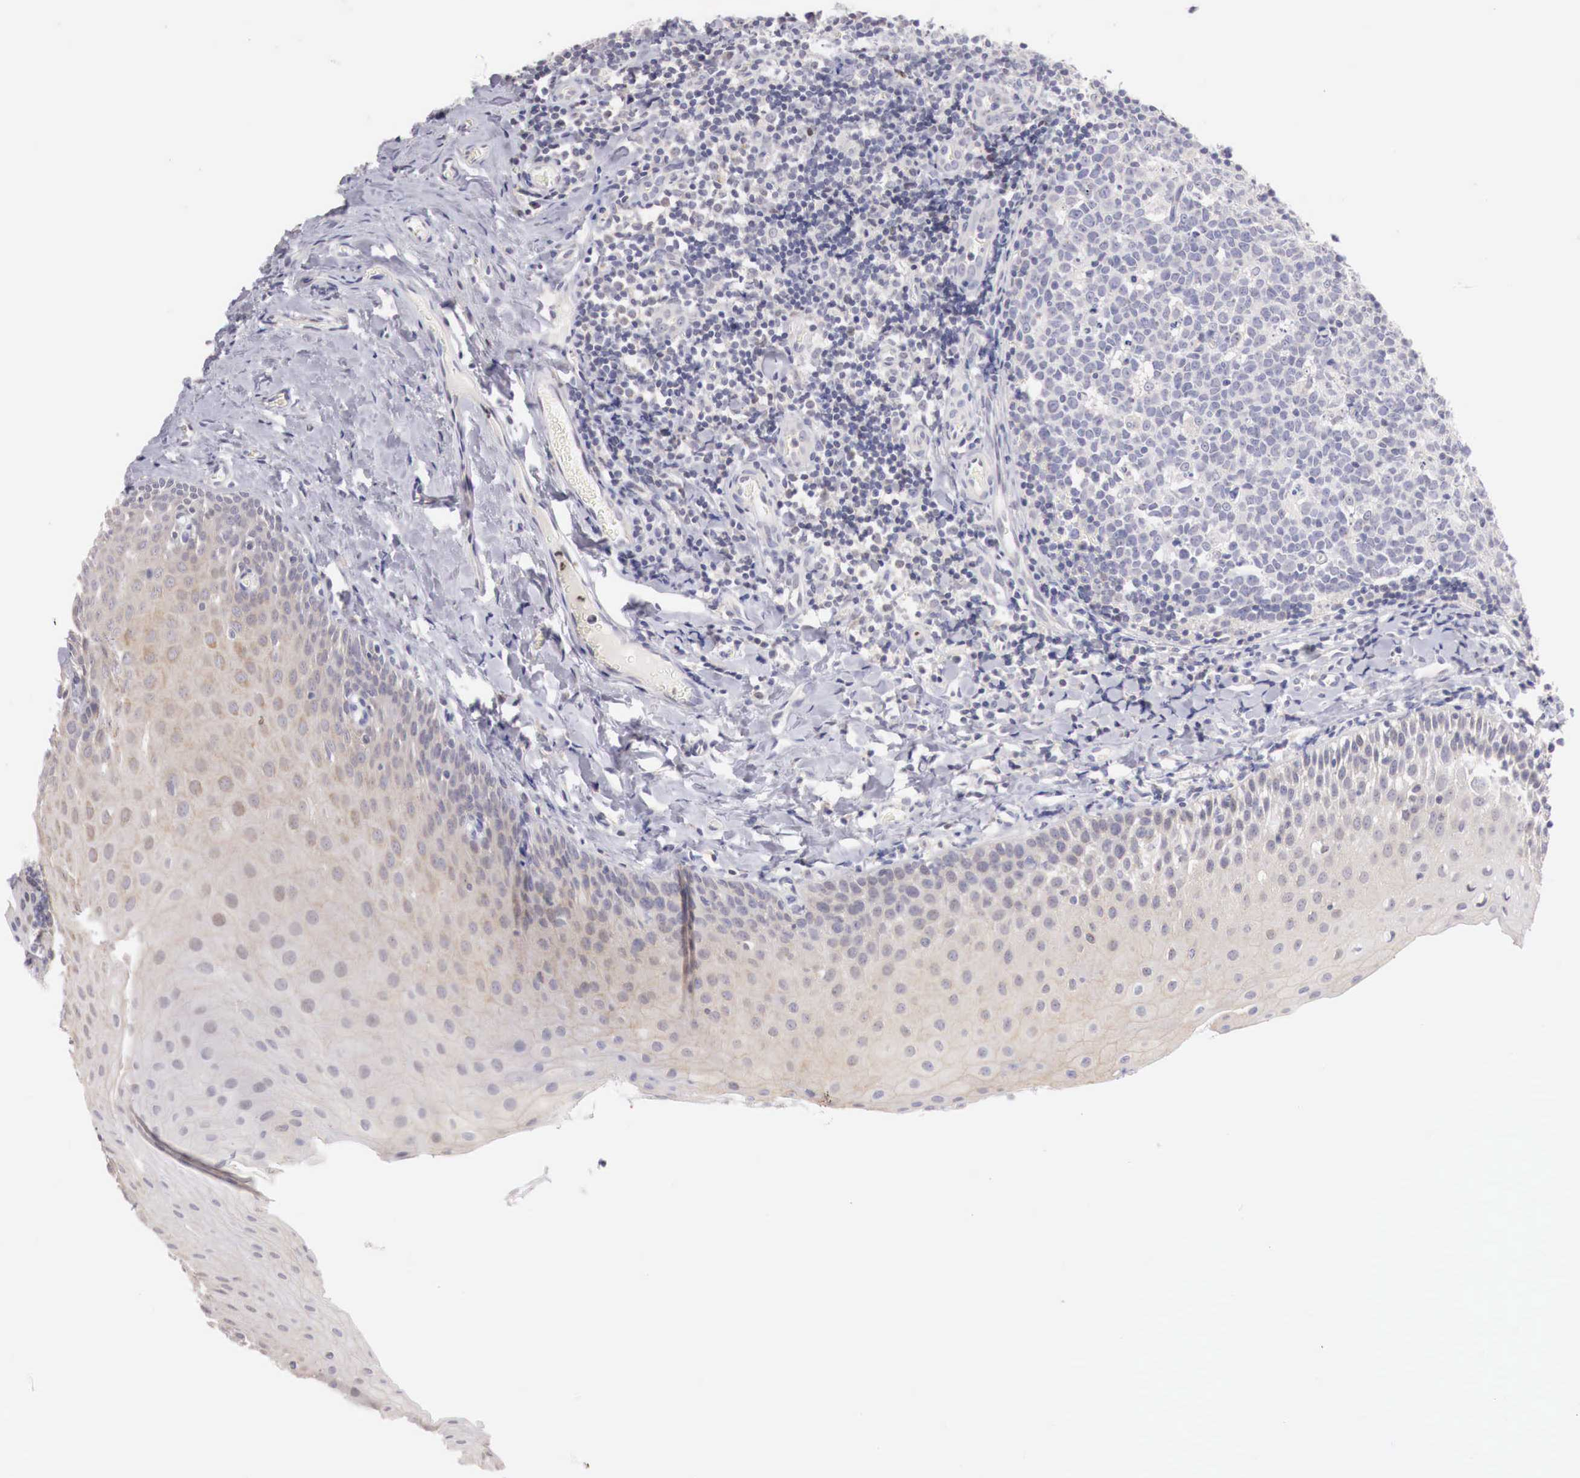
{"staining": {"intensity": "negative", "quantity": "none", "location": "none"}, "tissue": "tonsil", "cell_type": "Germinal center cells", "image_type": "normal", "snomed": [{"axis": "morphology", "description": "Normal tissue, NOS"}, {"axis": "topography", "description": "Tonsil"}], "caption": "IHC photomicrograph of normal tonsil stained for a protein (brown), which shows no positivity in germinal center cells.", "gene": "TRIM13", "patient": {"sex": "female", "age": 41}}